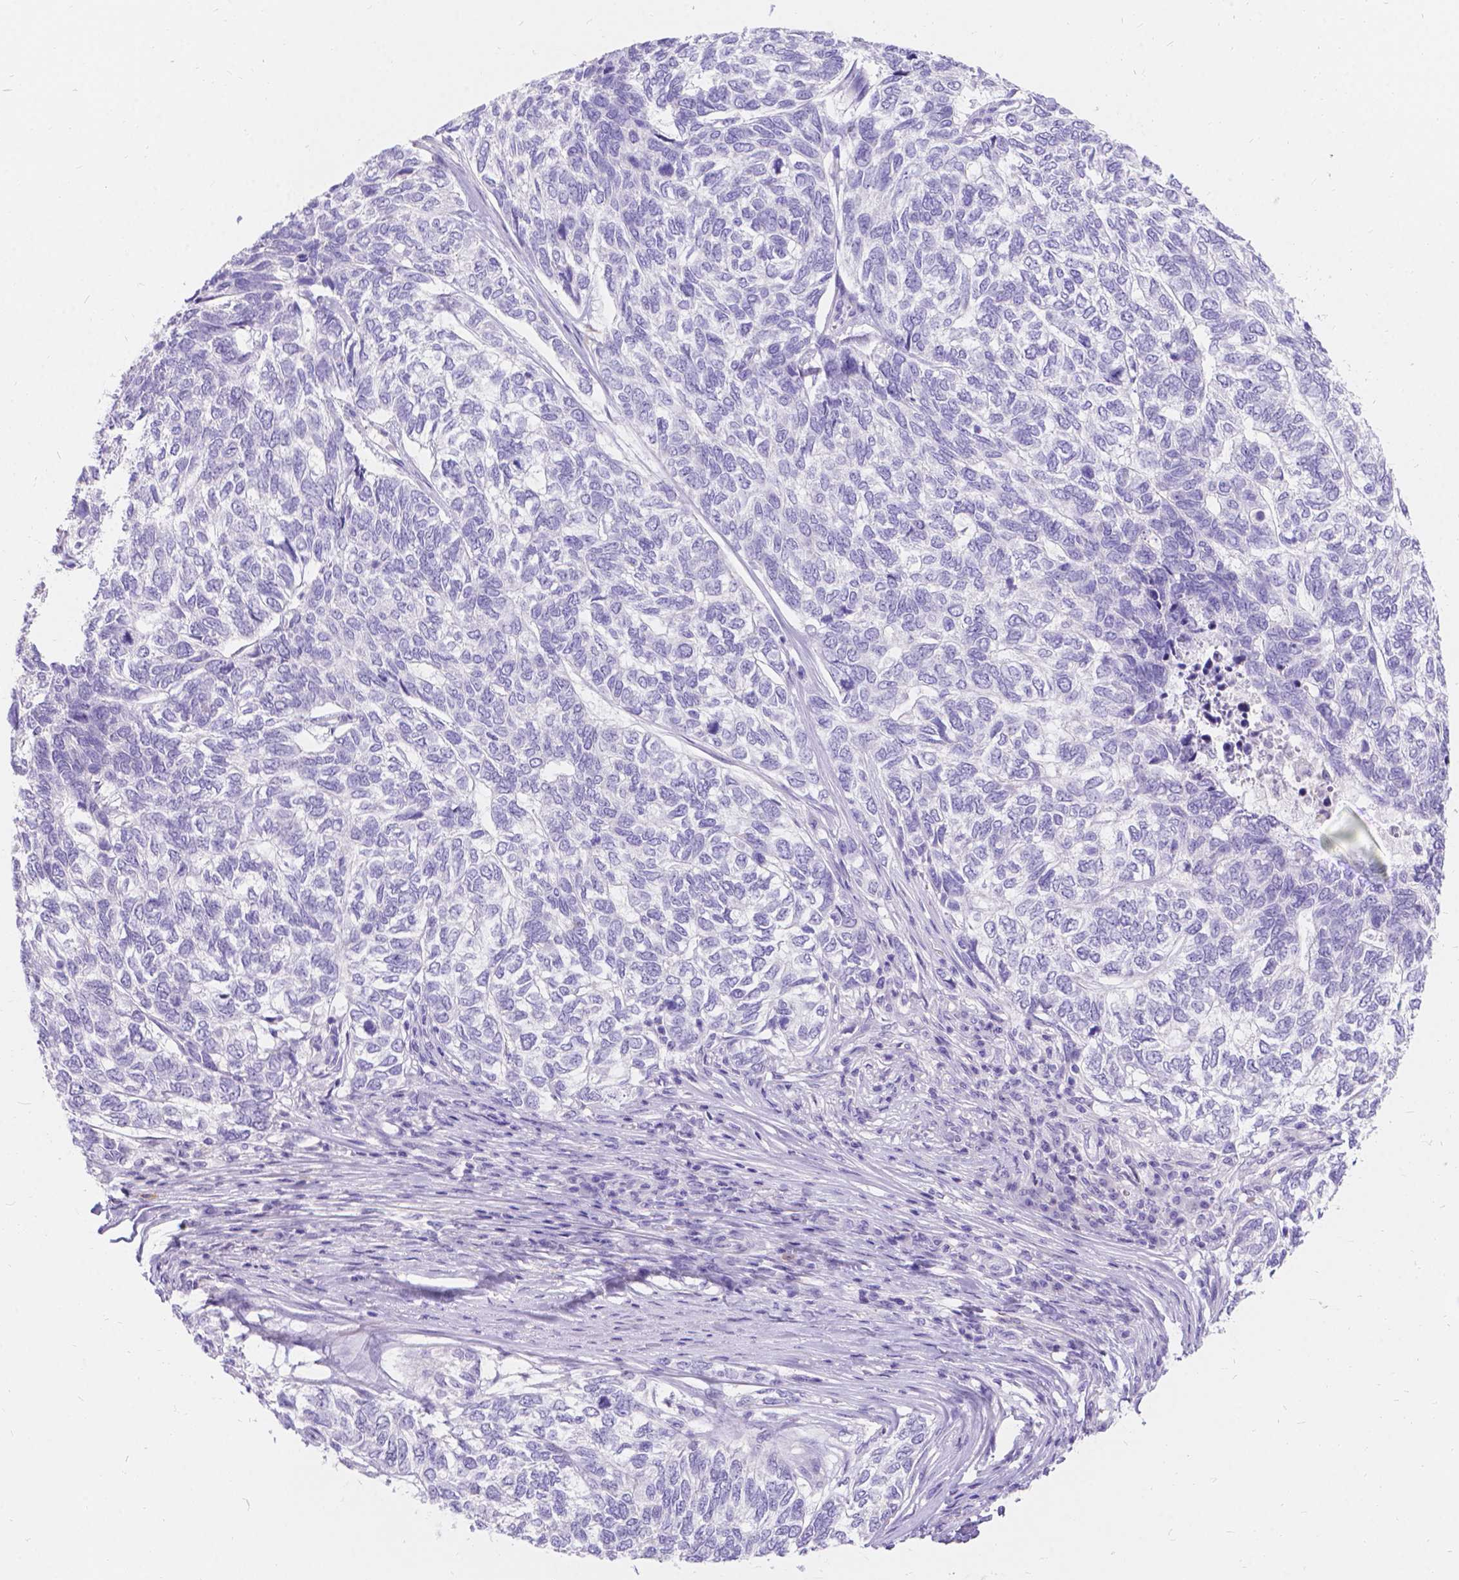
{"staining": {"intensity": "negative", "quantity": "none", "location": "none"}, "tissue": "skin cancer", "cell_type": "Tumor cells", "image_type": "cancer", "snomed": [{"axis": "morphology", "description": "Basal cell carcinoma"}, {"axis": "topography", "description": "Skin"}], "caption": "A photomicrograph of human skin cancer (basal cell carcinoma) is negative for staining in tumor cells.", "gene": "GNRHR", "patient": {"sex": "female", "age": 65}}